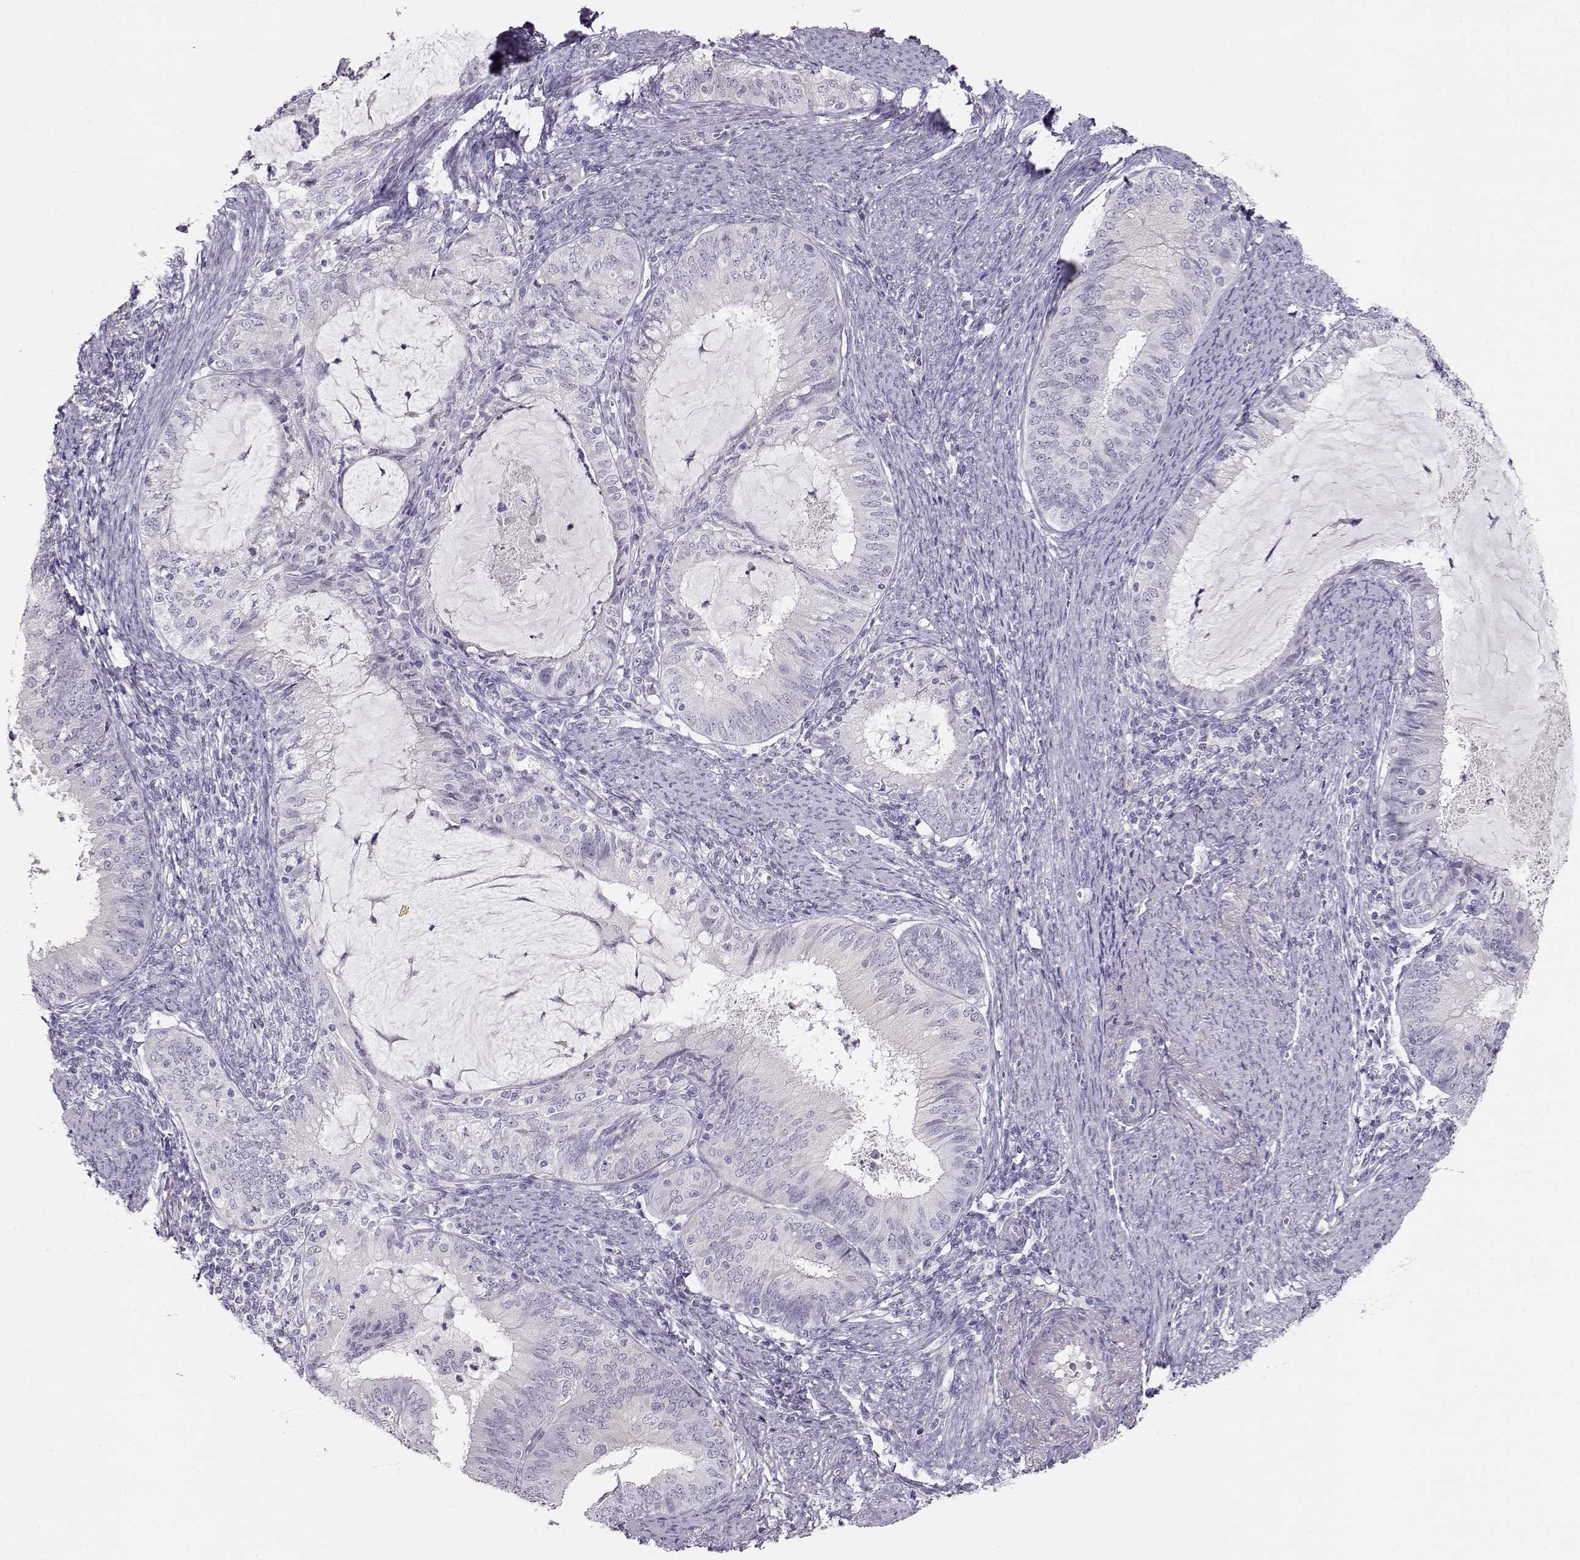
{"staining": {"intensity": "negative", "quantity": "none", "location": "none"}, "tissue": "endometrial cancer", "cell_type": "Tumor cells", "image_type": "cancer", "snomed": [{"axis": "morphology", "description": "Adenocarcinoma, NOS"}, {"axis": "topography", "description": "Endometrium"}], "caption": "DAB immunohistochemical staining of adenocarcinoma (endometrial) shows no significant expression in tumor cells.", "gene": "RBM44", "patient": {"sex": "female", "age": 57}}